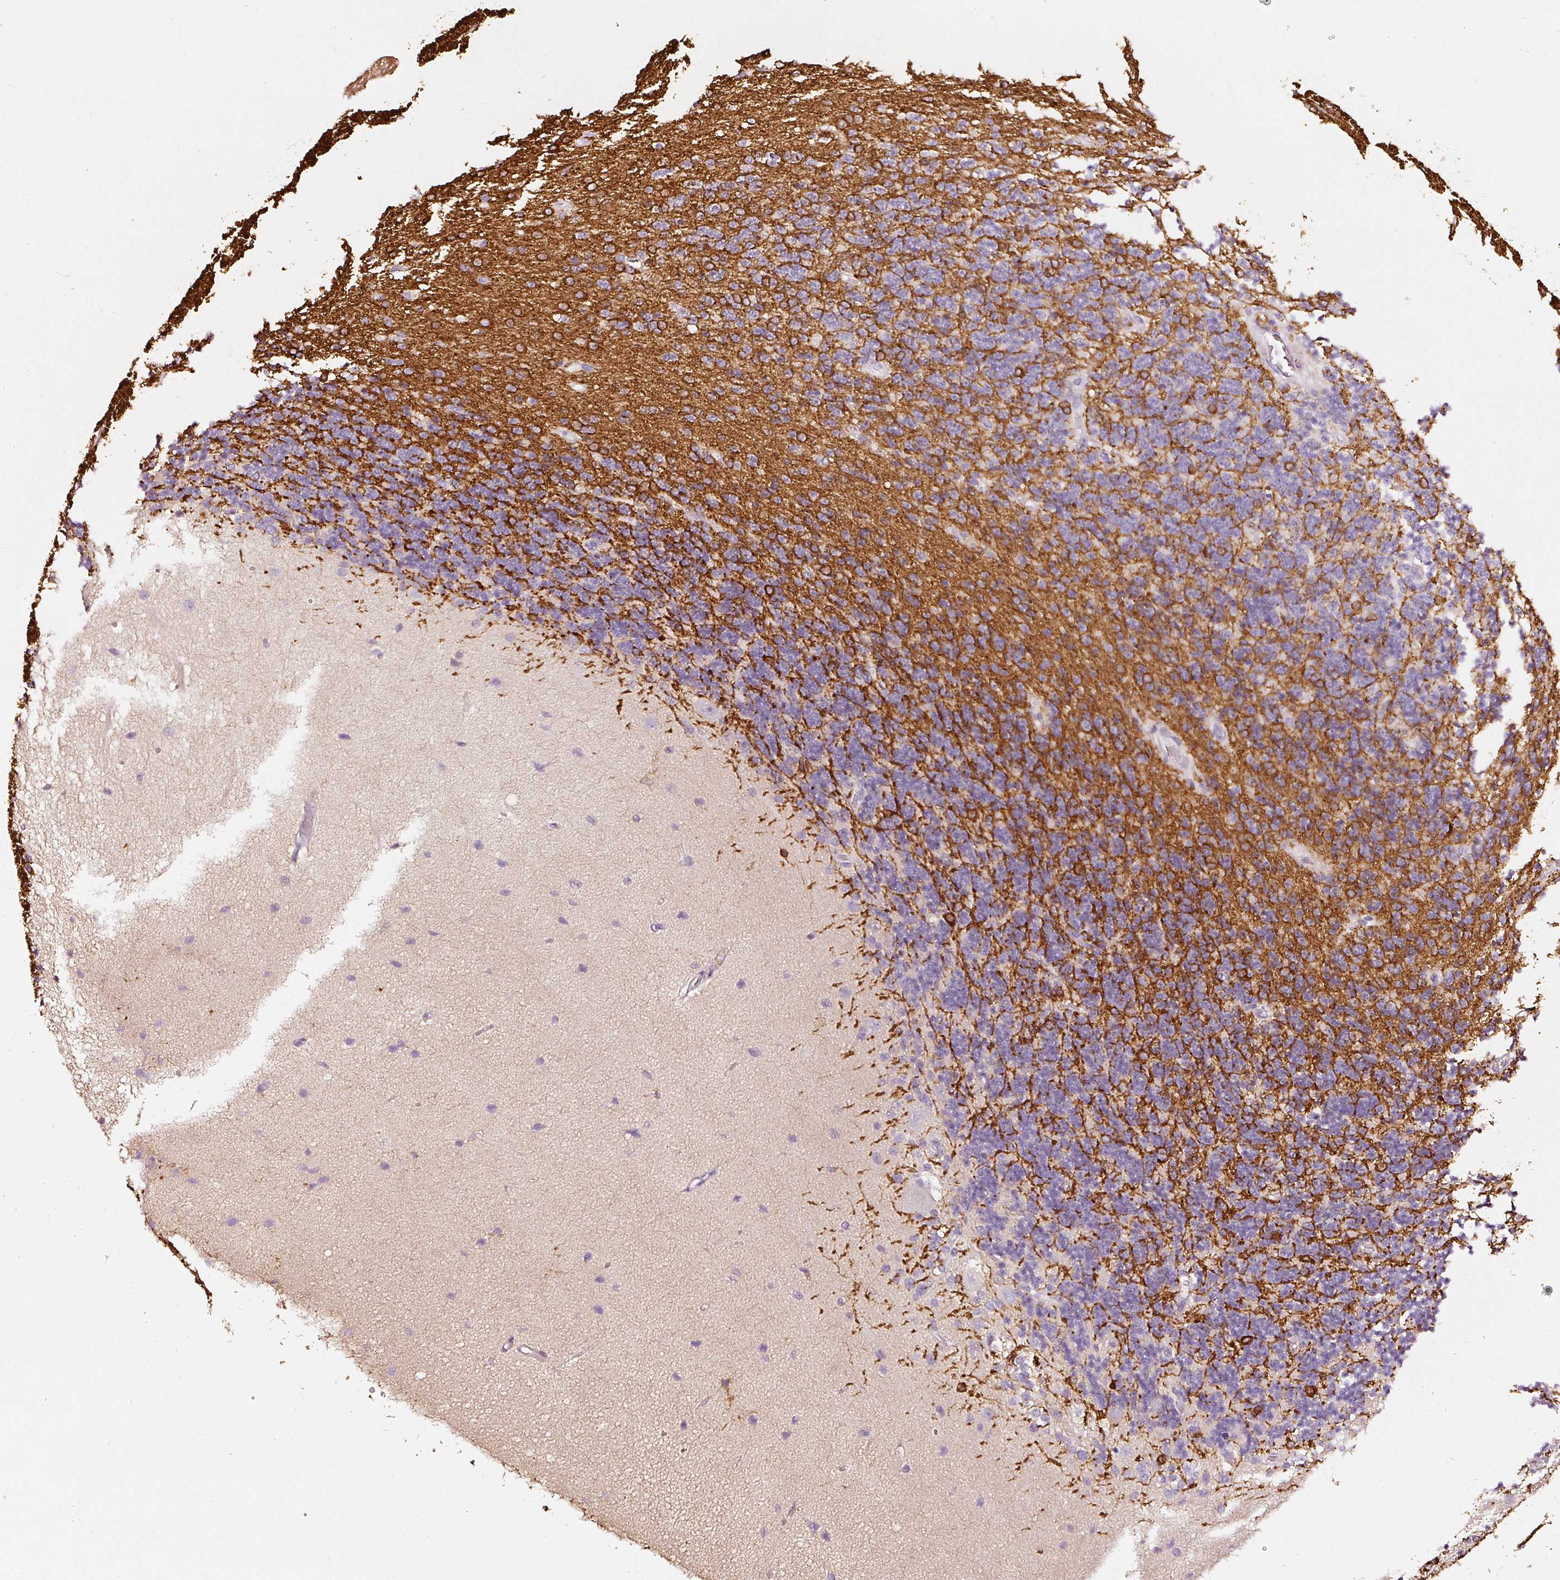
{"staining": {"intensity": "strong", "quantity": "<25%", "location": "cytoplasmic/membranous"}, "tissue": "cerebellum", "cell_type": "Cells in granular layer", "image_type": "normal", "snomed": [{"axis": "morphology", "description": "Normal tissue, NOS"}, {"axis": "topography", "description": "Cerebellum"}], "caption": "Immunohistochemical staining of unremarkable human cerebellum shows <25% levels of strong cytoplasmic/membranous protein expression in about <25% of cells in granular layer. (Stains: DAB in brown, nuclei in blue, Microscopy: brightfield microscopy at high magnification).", "gene": "CNP", "patient": {"sex": "female", "age": 29}}